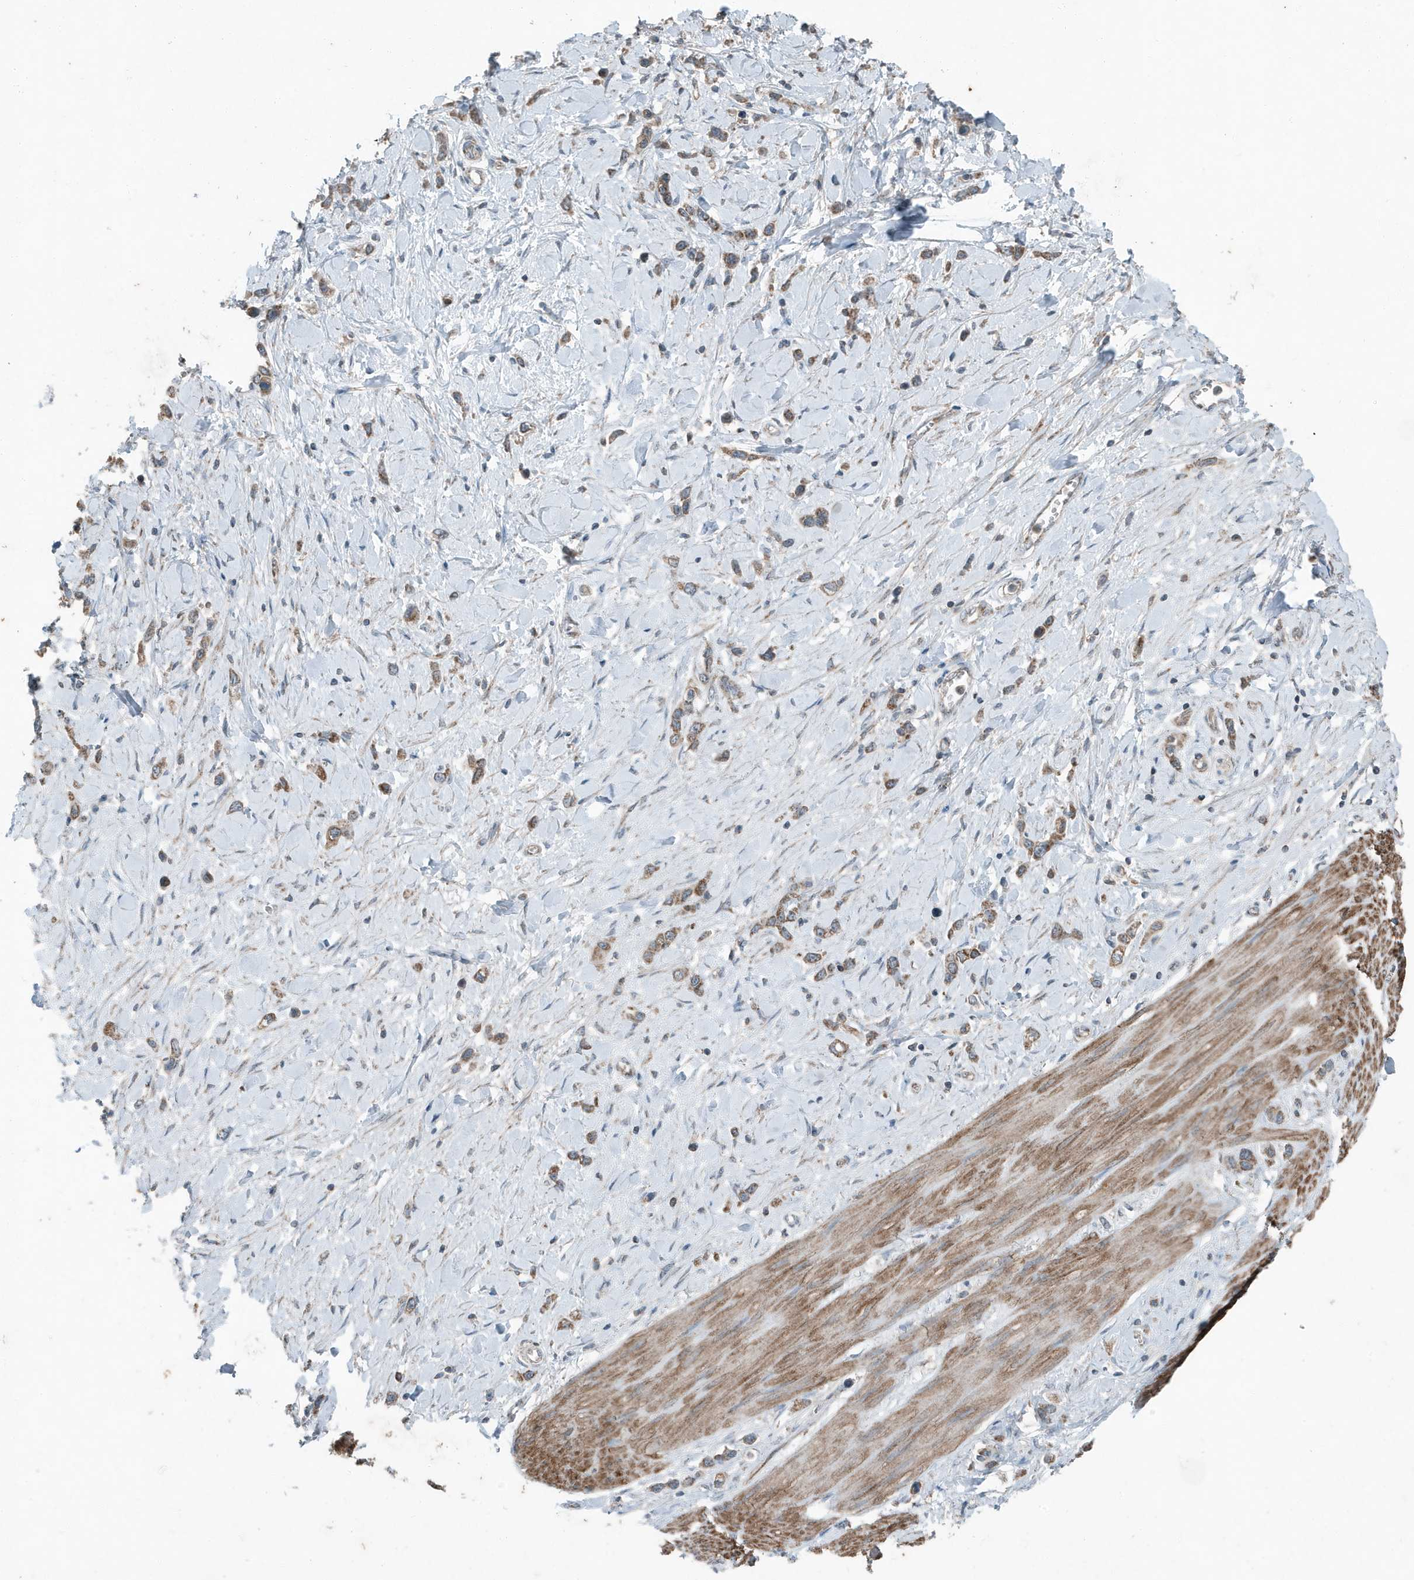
{"staining": {"intensity": "moderate", "quantity": ">75%", "location": "cytoplasmic/membranous"}, "tissue": "stomach cancer", "cell_type": "Tumor cells", "image_type": "cancer", "snomed": [{"axis": "morphology", "description": "Normal tissue, NOS"}, {"axis": "morphology", "description": "Adenocarcinoma, NOS"}, {"axis": "topography", "description": "Stomach, upper"}, {"axis": "topography", "description": "Stomach"}], "caption": "Immunohistochemistry photomicrograph of neoplastic tissue: stomach cancer stained using immunohistochemistry (IHC) displays medium levels of moderate protein expression localized specifically in the cytoplasmic/membranous of tumor cells, appearing as a cytoplasmic/membranous brown color.", "gene": "MT-CYB", "patient": {"sex": "female", "age": 65}}